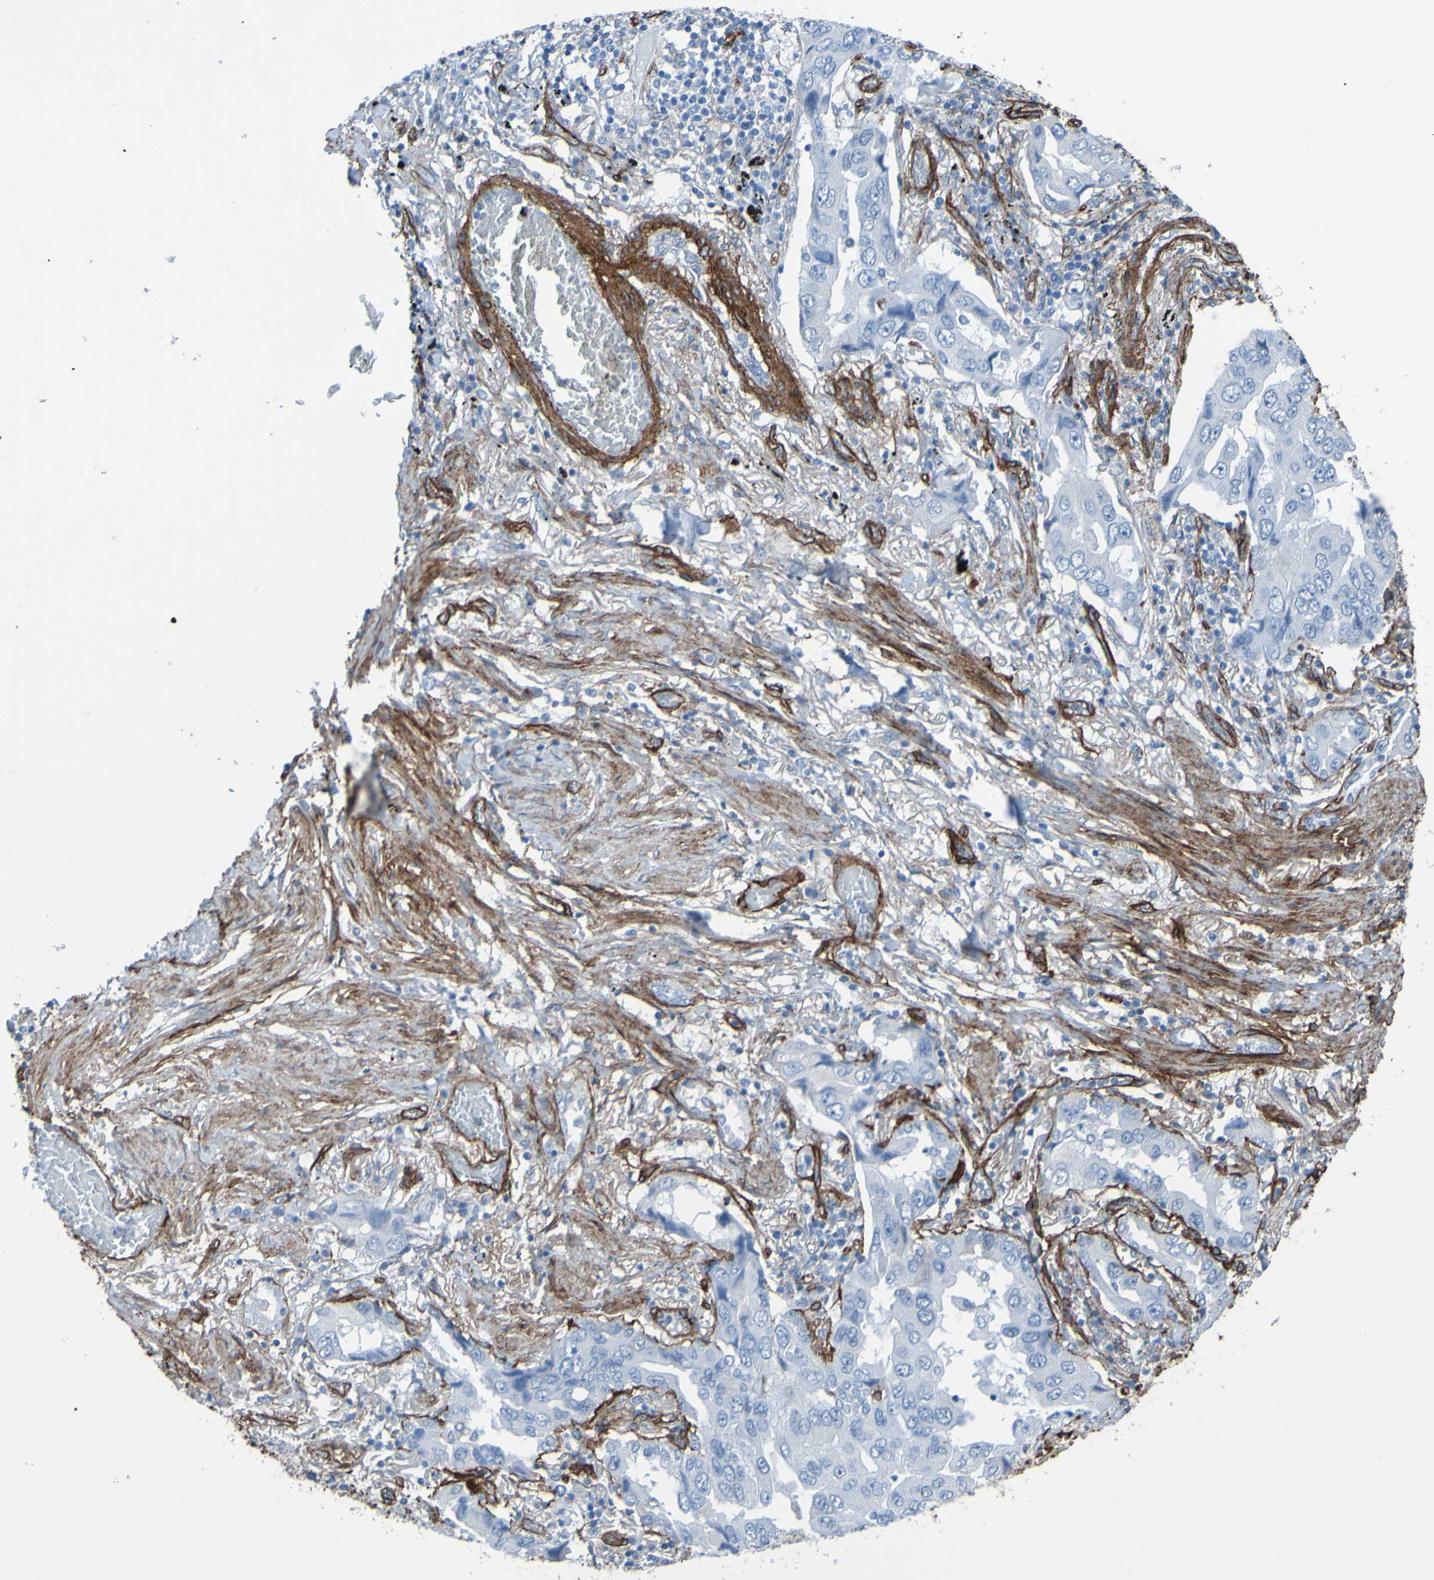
{"staining": {"intensity": "negative", "quantity": "none", "location": "none"}, "tissue": "lung cancer", "cell_type": "Tumor cells", "image_type": "cancer", "snomed": [{"axis": "morphology", "description": "Adenocarcinoma, NOS"}, {"axis": "topography", "description": "Lung"}], "caption": "Tumor cells show no significant protein positivity in lung adenocarcinoma. The staining is performed using DAB (3,3'-diaminobenzidine) brown chromogen with nuclei counter-stained in using hematoxylin.", "gene": "COL4A2", "patient": {"sex": "female", "age": 65}}